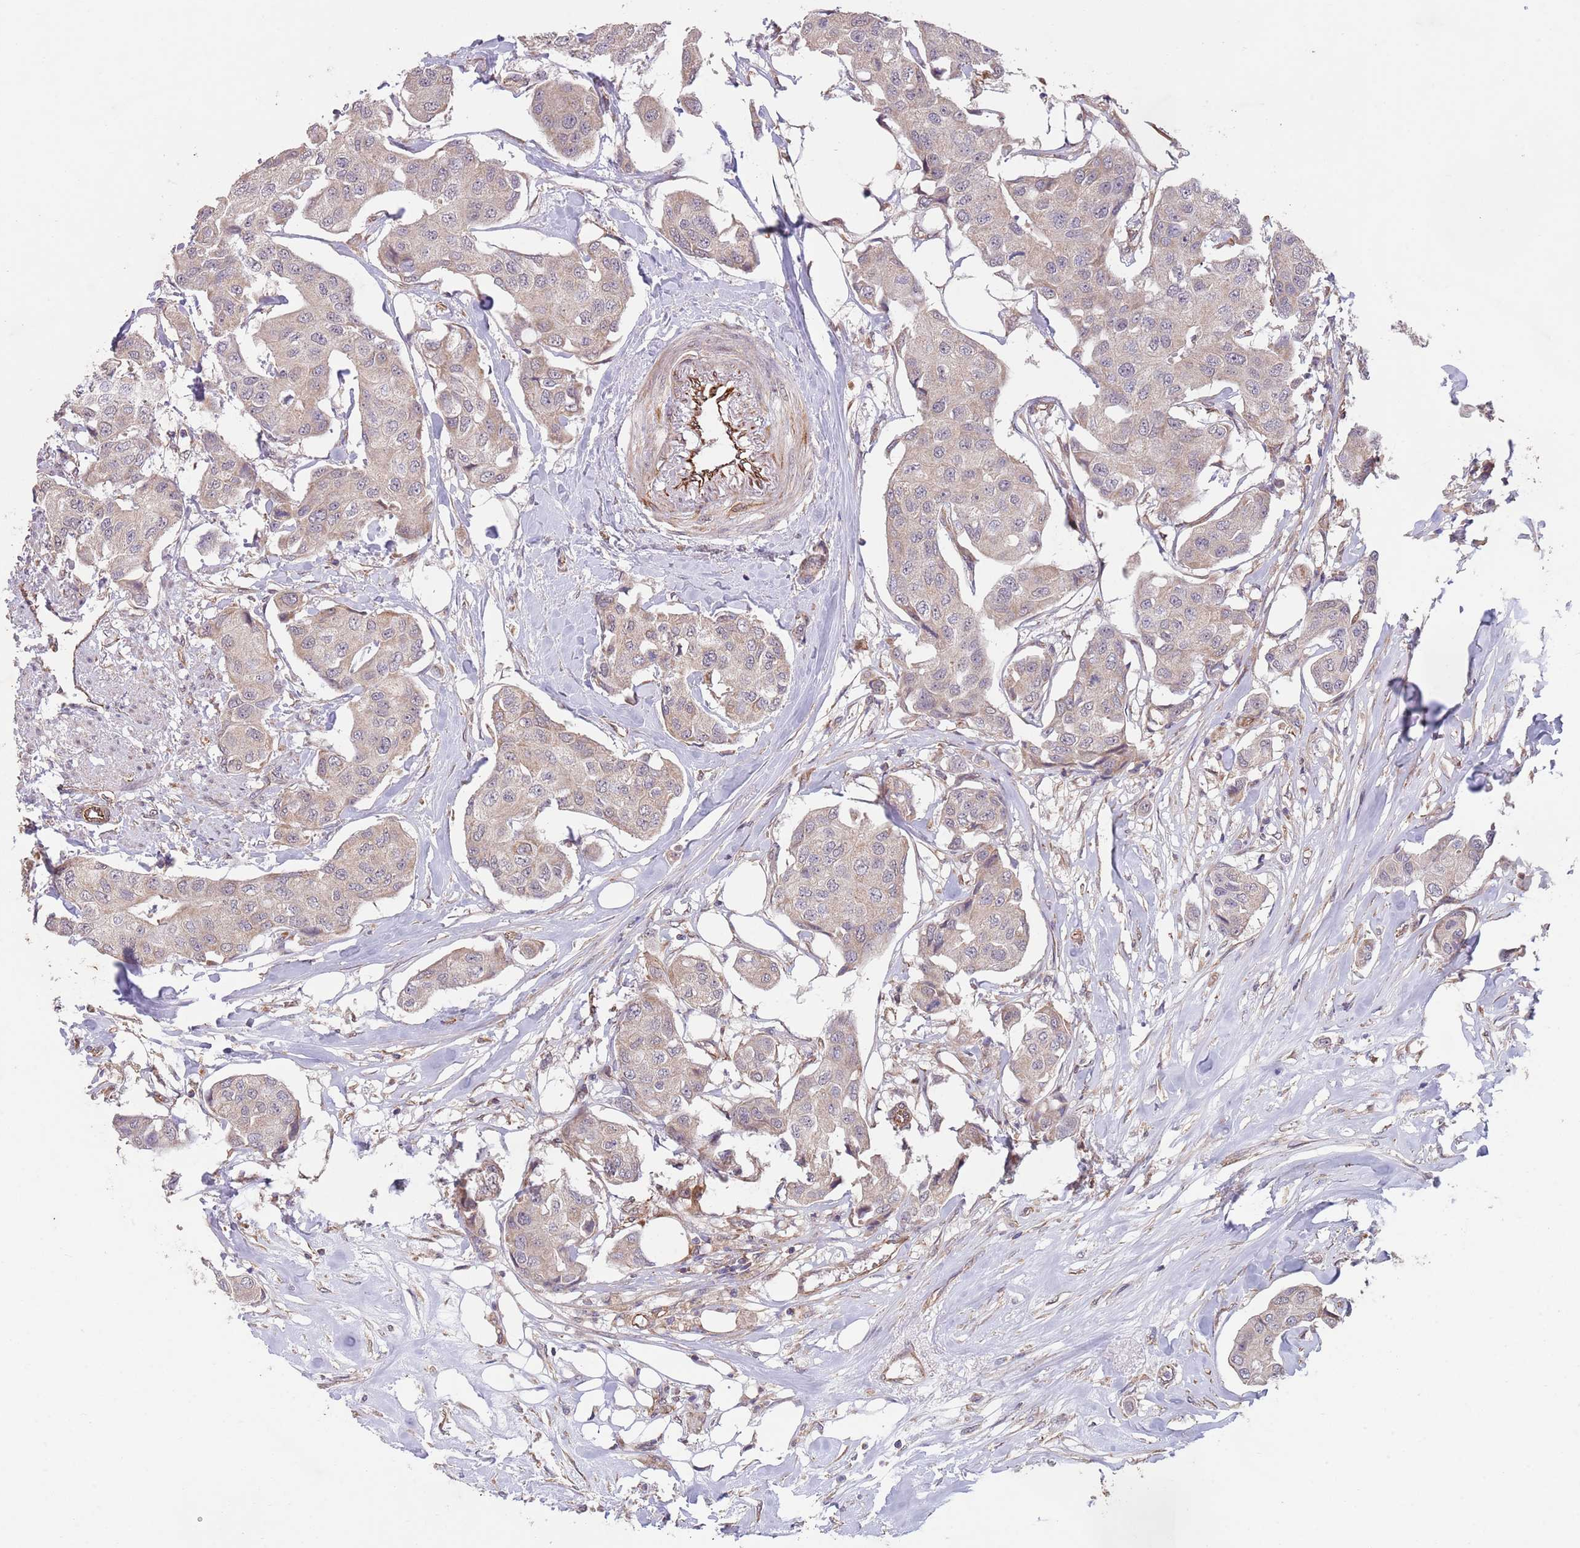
{"staining": {"intensity": "weak", "quantity": ">75%", "location": "cytoplasmic/membranous"}, "tissue": "breast cancer", "cell_type": "Tumor cells", "image_type": "cancer", "snomed": [{"axis": "morphology", "description": "Duct carcinoma"}, {"axis": "topography", "description": "Breast"}, {"axis": "topography", "description": "Lymph node"}], "caption": "Breast cancer (intraductal carcinoma) stained with IHC displays weak cytoplasmic/membranous positivity in approximately >75% of tumor cells.", "gene": "CHD9", "patient": {"sex": "female", "age": 80}}